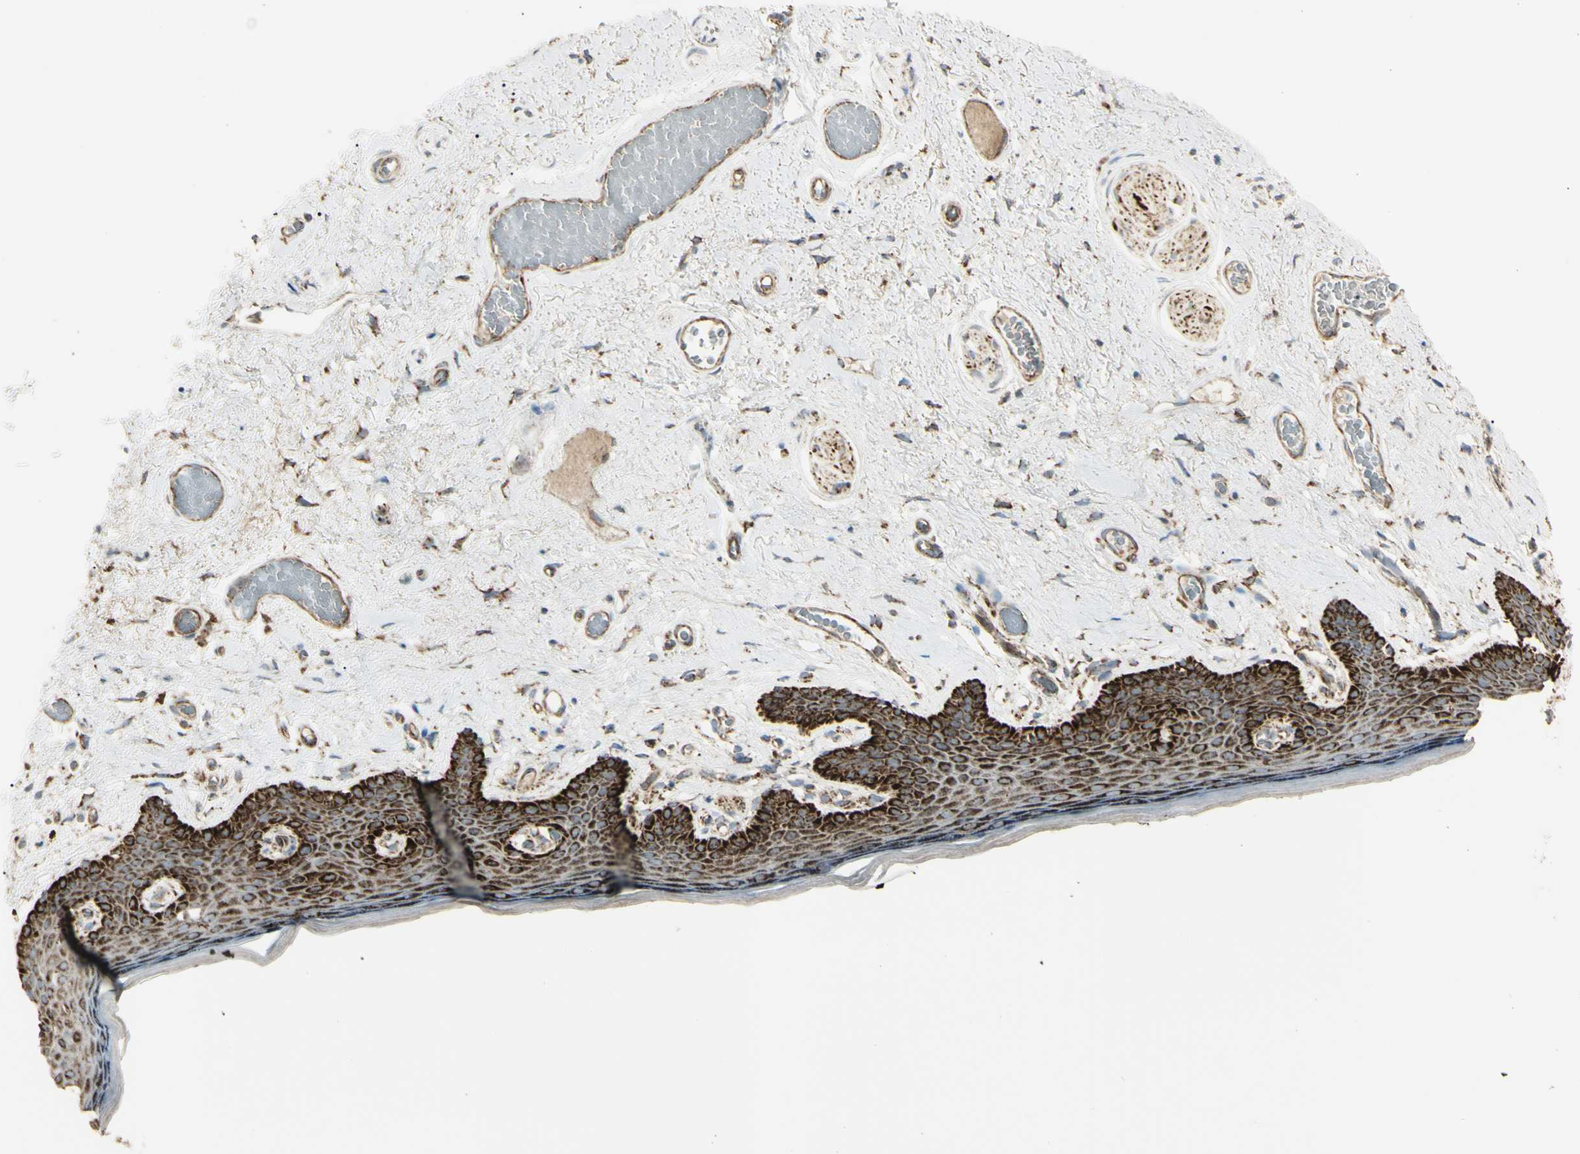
{"staining": {"intensity": "strong", "quantity": ">75%", "location": "cytoplasmic/membranous"}, "tissue": "skin", "cell_type": "Epidermal cells", "image_type": "normal", "snomed": [{"axis": "morphology", "description": "Normal tissue, NOS"}, {"axis": "topography", "description": "Vulva"}], "caption": "Protein expression analysis of normal human skin reveals strong cytoplasmic/membranous expression in approximately >75% of epidermal cells.", "gene": "CYB5R1", "patient": {"sex": "female", "age": 54}}